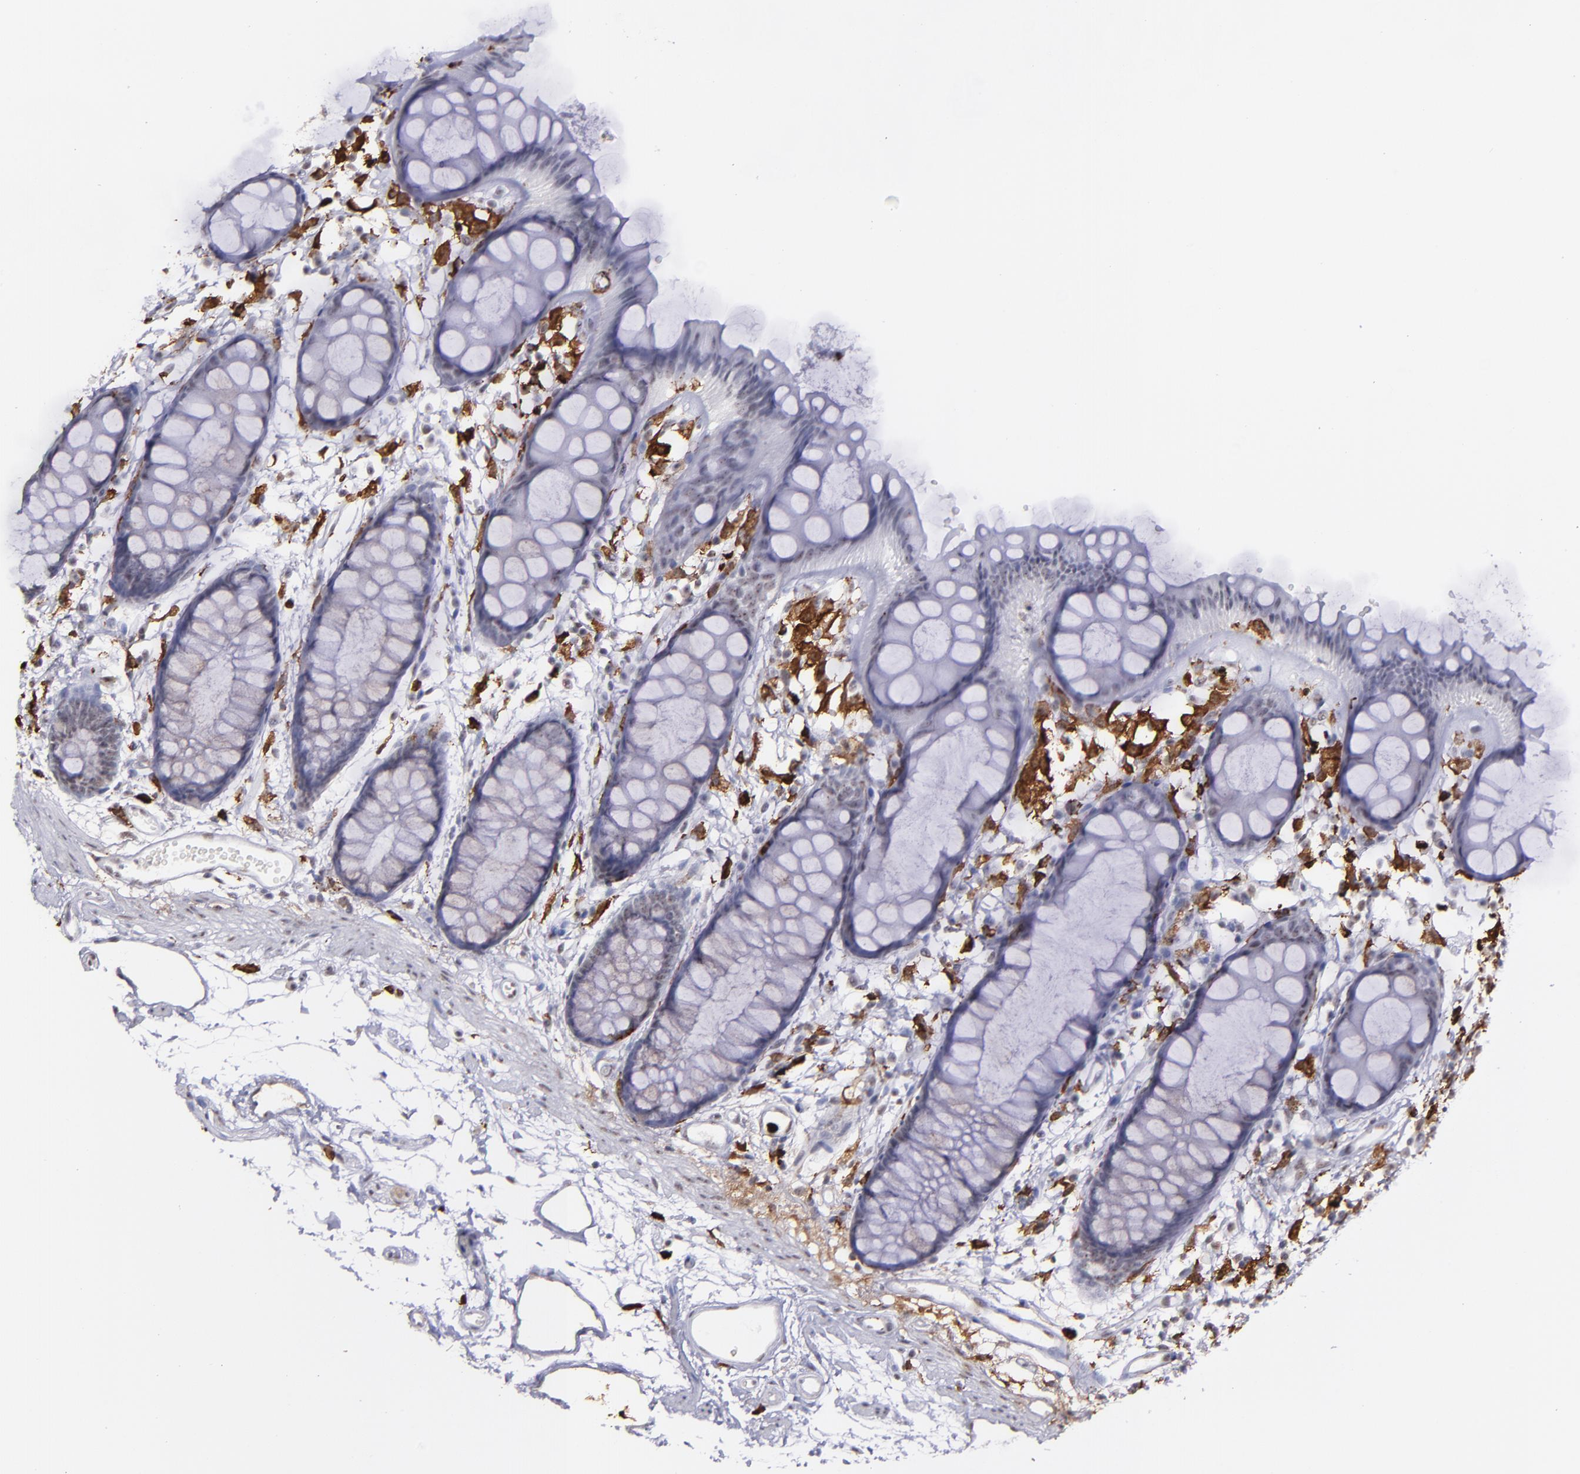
{"staining": {"intensity": "negative", "quantity": "none", "location": "none"}, "tissue": "rectum", "cell_type": "Glandular cells", "image_type": "normal", "snomed": [{"axis": "morphology", "description": "Normal tissue, NOS"}, {"axis": "topography", "description": "Rectum"}], "caption": "Glandular cells show no significant protein positivity in normal rectum. (Stains: DAB immunohistochemistry with hematoxylin counter stain, Microscopy: brightfield microscopy at high magnification).", "gene": "NCF2", "patient": {"sex": "female", "age": 66}}